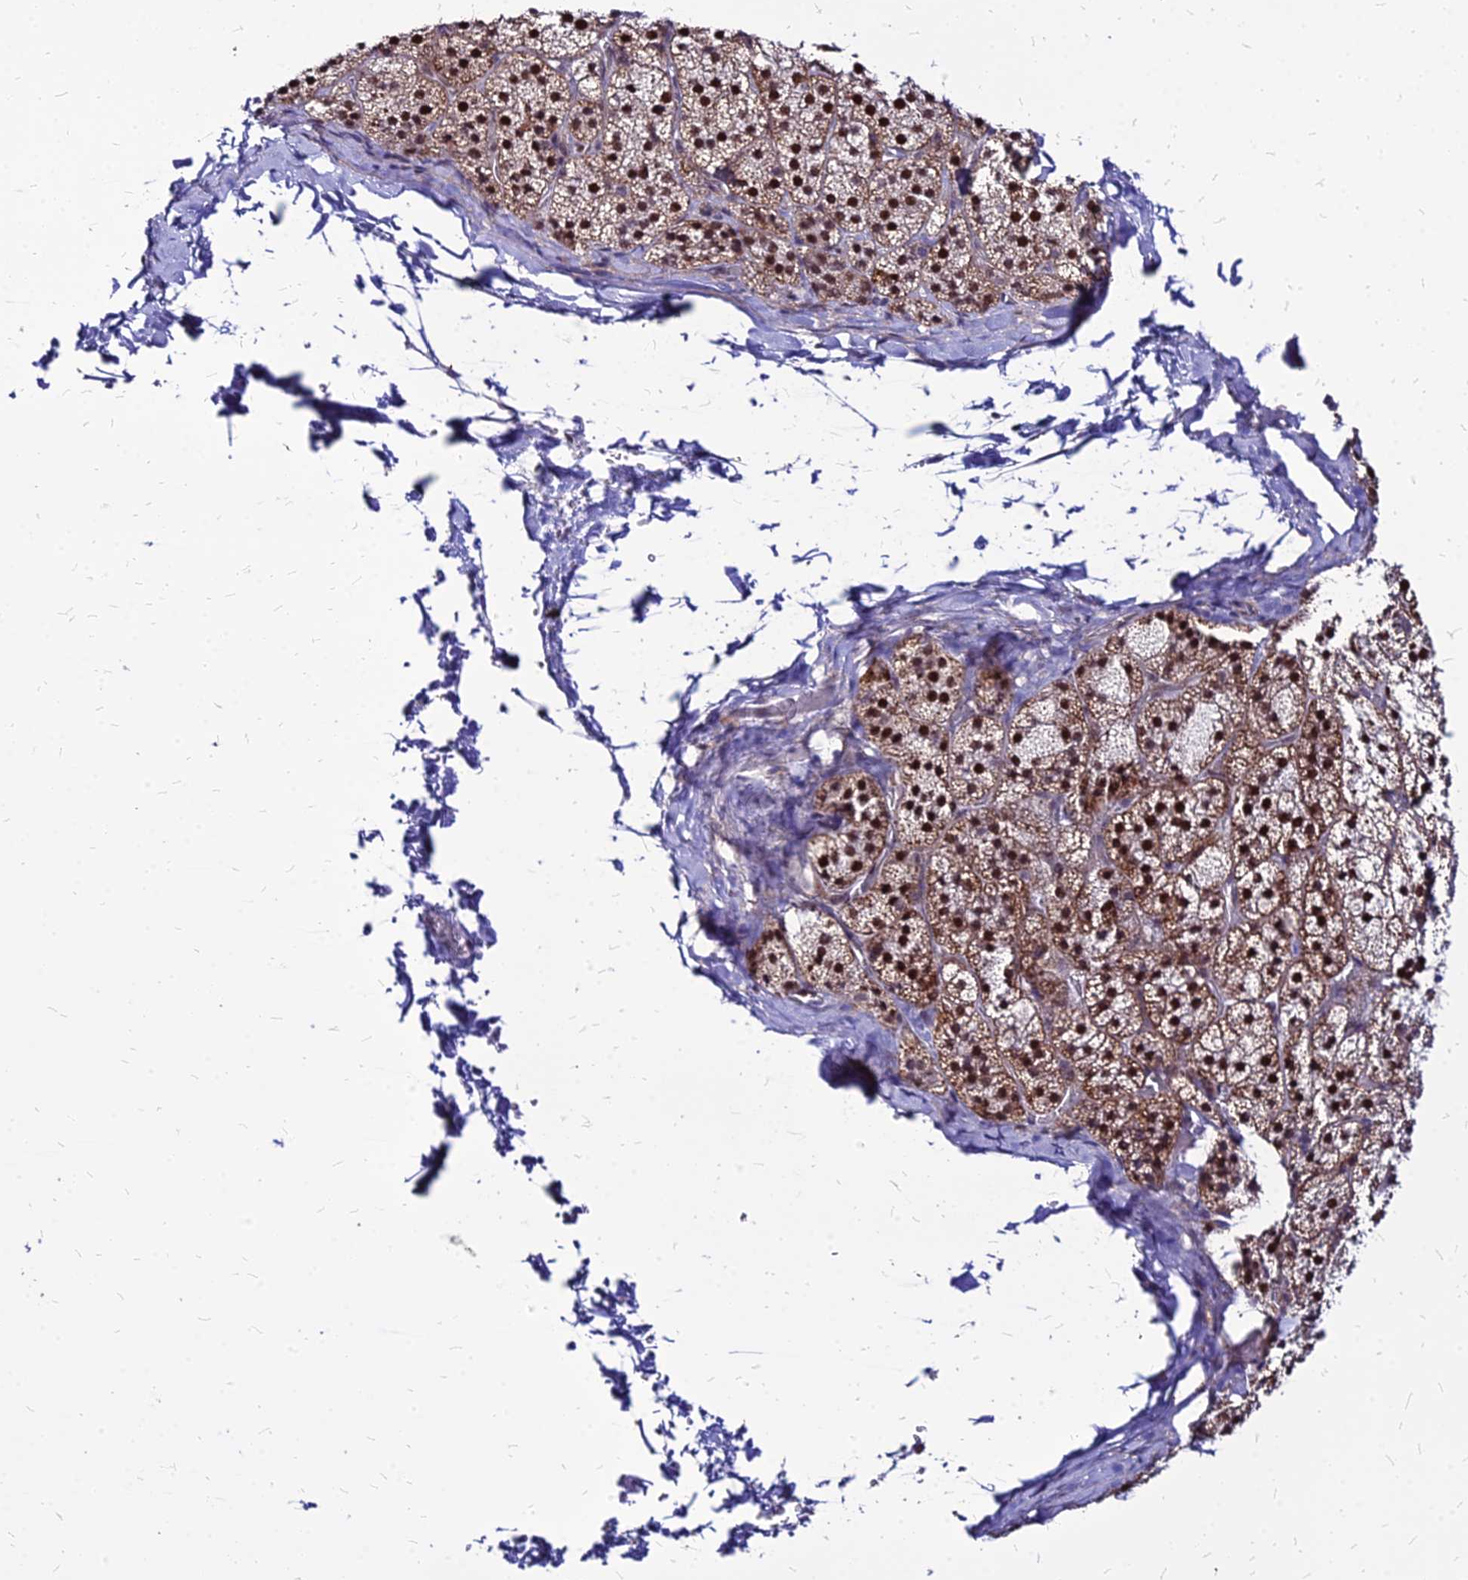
{"staining": {"intensity": "strong", "quantity": ">75%", "location": "cytoplasmic/membranous,nuclear"}, "tissue": "adrenal gland", "cell_type": "Glandular cells", "image_type": "normal", "snomed": [{"axis": "morphology", "description": "Normal tissue, NOS"}, {"axis": "topography", "description": "Adrenal gland"}], "caption": "A brown stain highlights strong cytoplasmic/membranous,nuclear staining of a protein in glandular cells of benign adrenal gland. The protein is shown in brown color, while the nuclei are stained blue.", "gene": "FDX2", "patient": {"sex": "female", "age": 44}}